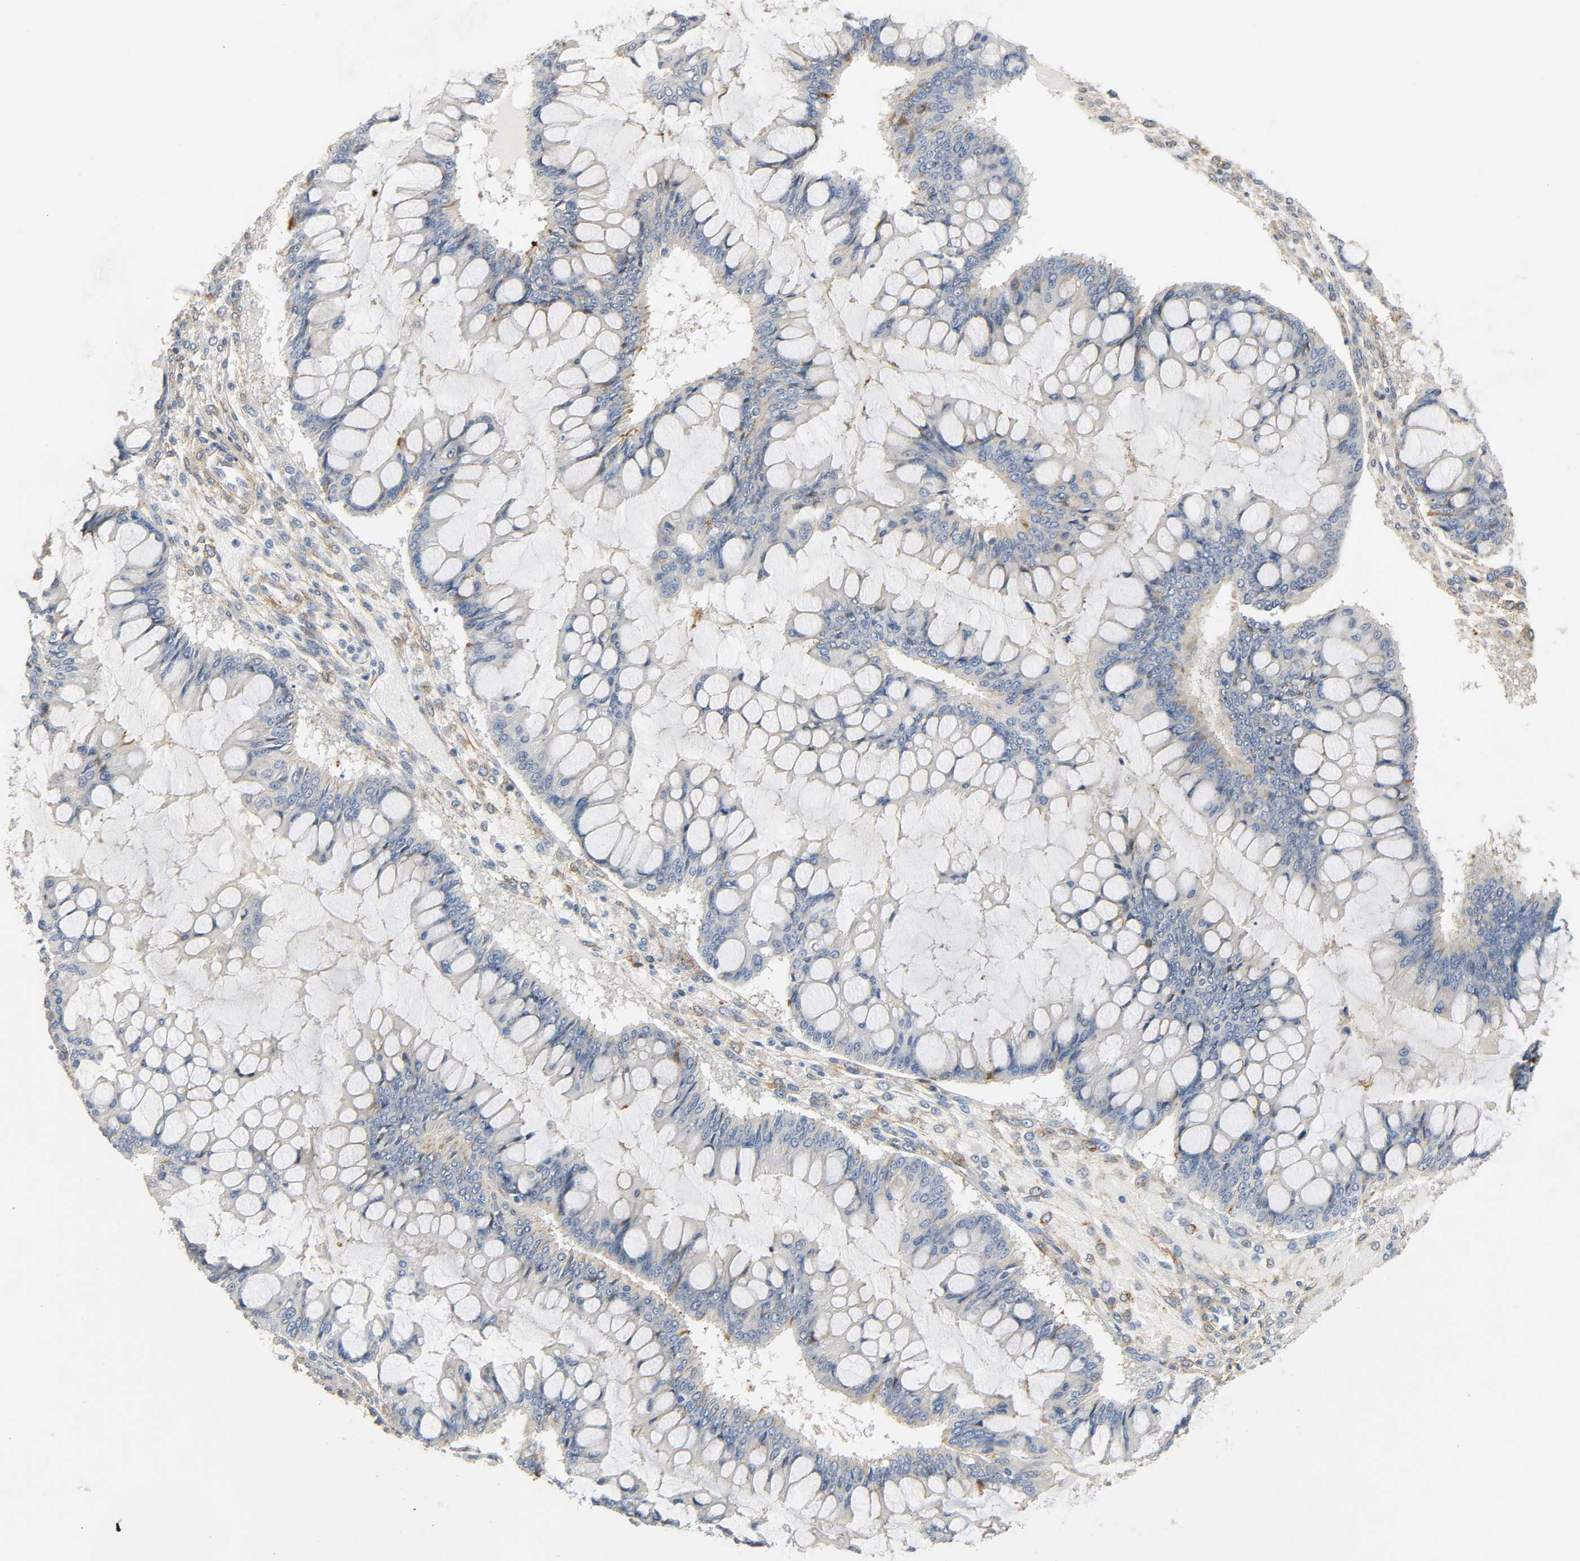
{"staining": {"intensity": "weak", "quantity": "25%-75%", "location": "cytoplasmic/membranous"}, "tissue": "ovarian cancer", "cell_type": "Tumor cells", "image_type": "cancer", "snomed": [{"axis": "morphology", "description": "Cystadenocarcinoma, mucinous, NOS"}, {"axis": "topography", "description": "Ovary"}], "caption": "Human ovarian cancer (mucinous cystadenocarcinoma) stained for a protein (brown) reveals weak cytoplasmic/membranous positive positivity in approximately 25%-75% of tumor cells.", "gene": "ARPC1A", "patient": {"sex": "female", "age": 73}}